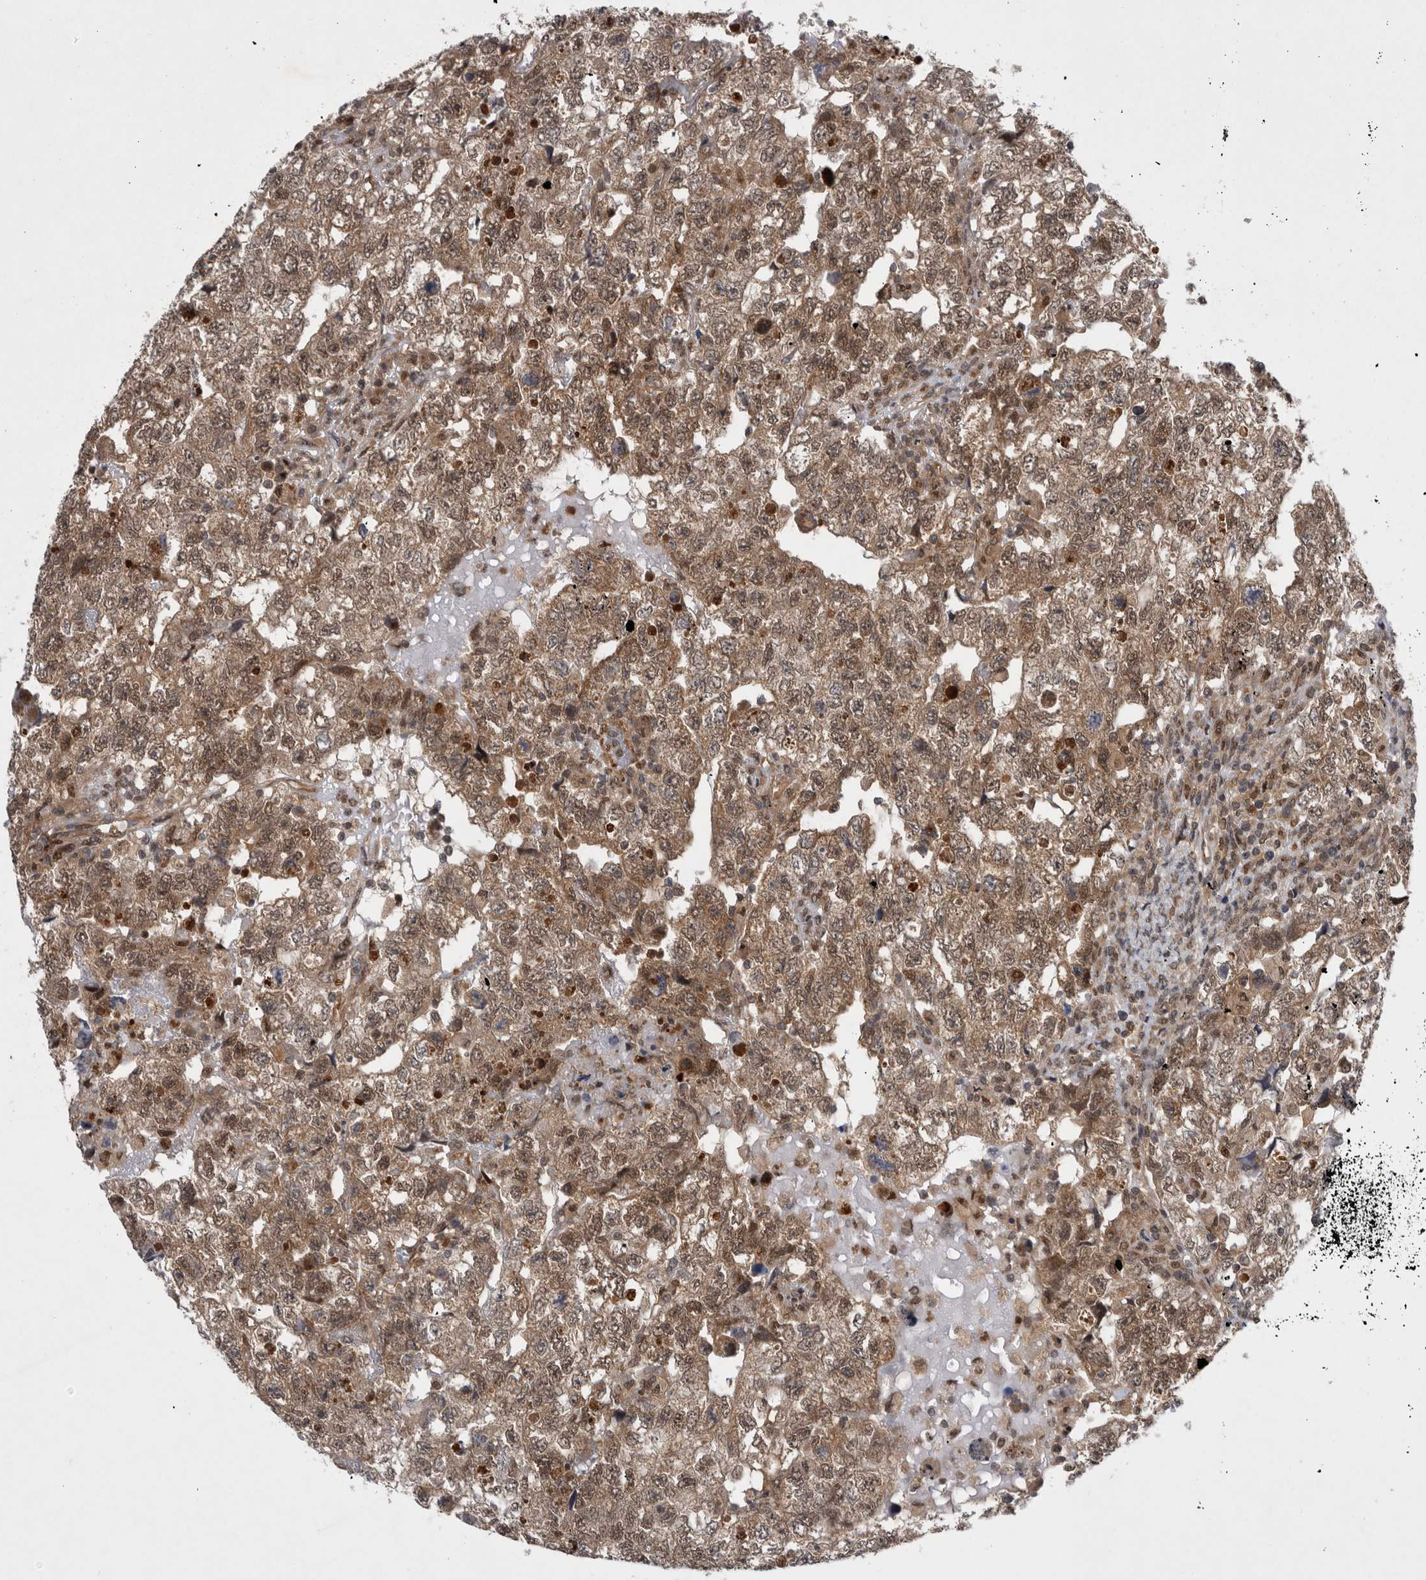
{"staining": {"intensity": "moderate", "quantity": ">75%", "location": "cytoplasmic/membranous,nuclear"}, "tissue": "testis cancer", "cell_type": "Tumor cells", "image_type": "cancer", "snomed": [{"axis": "morphology", "description": "Carcinoma, Embryonal, NOS"}, {"axis": "topography", "description": "Testis"}], "caption": "This is an image of immunohistochemistry (IHC) staining of testis embryonal carcinoma, which shows moderate positivity in the cytoplasmic/membranous and nuclear of tumor cells.", "gene": "PSMB2", "patient": {"sex": "male", "age": 36}}